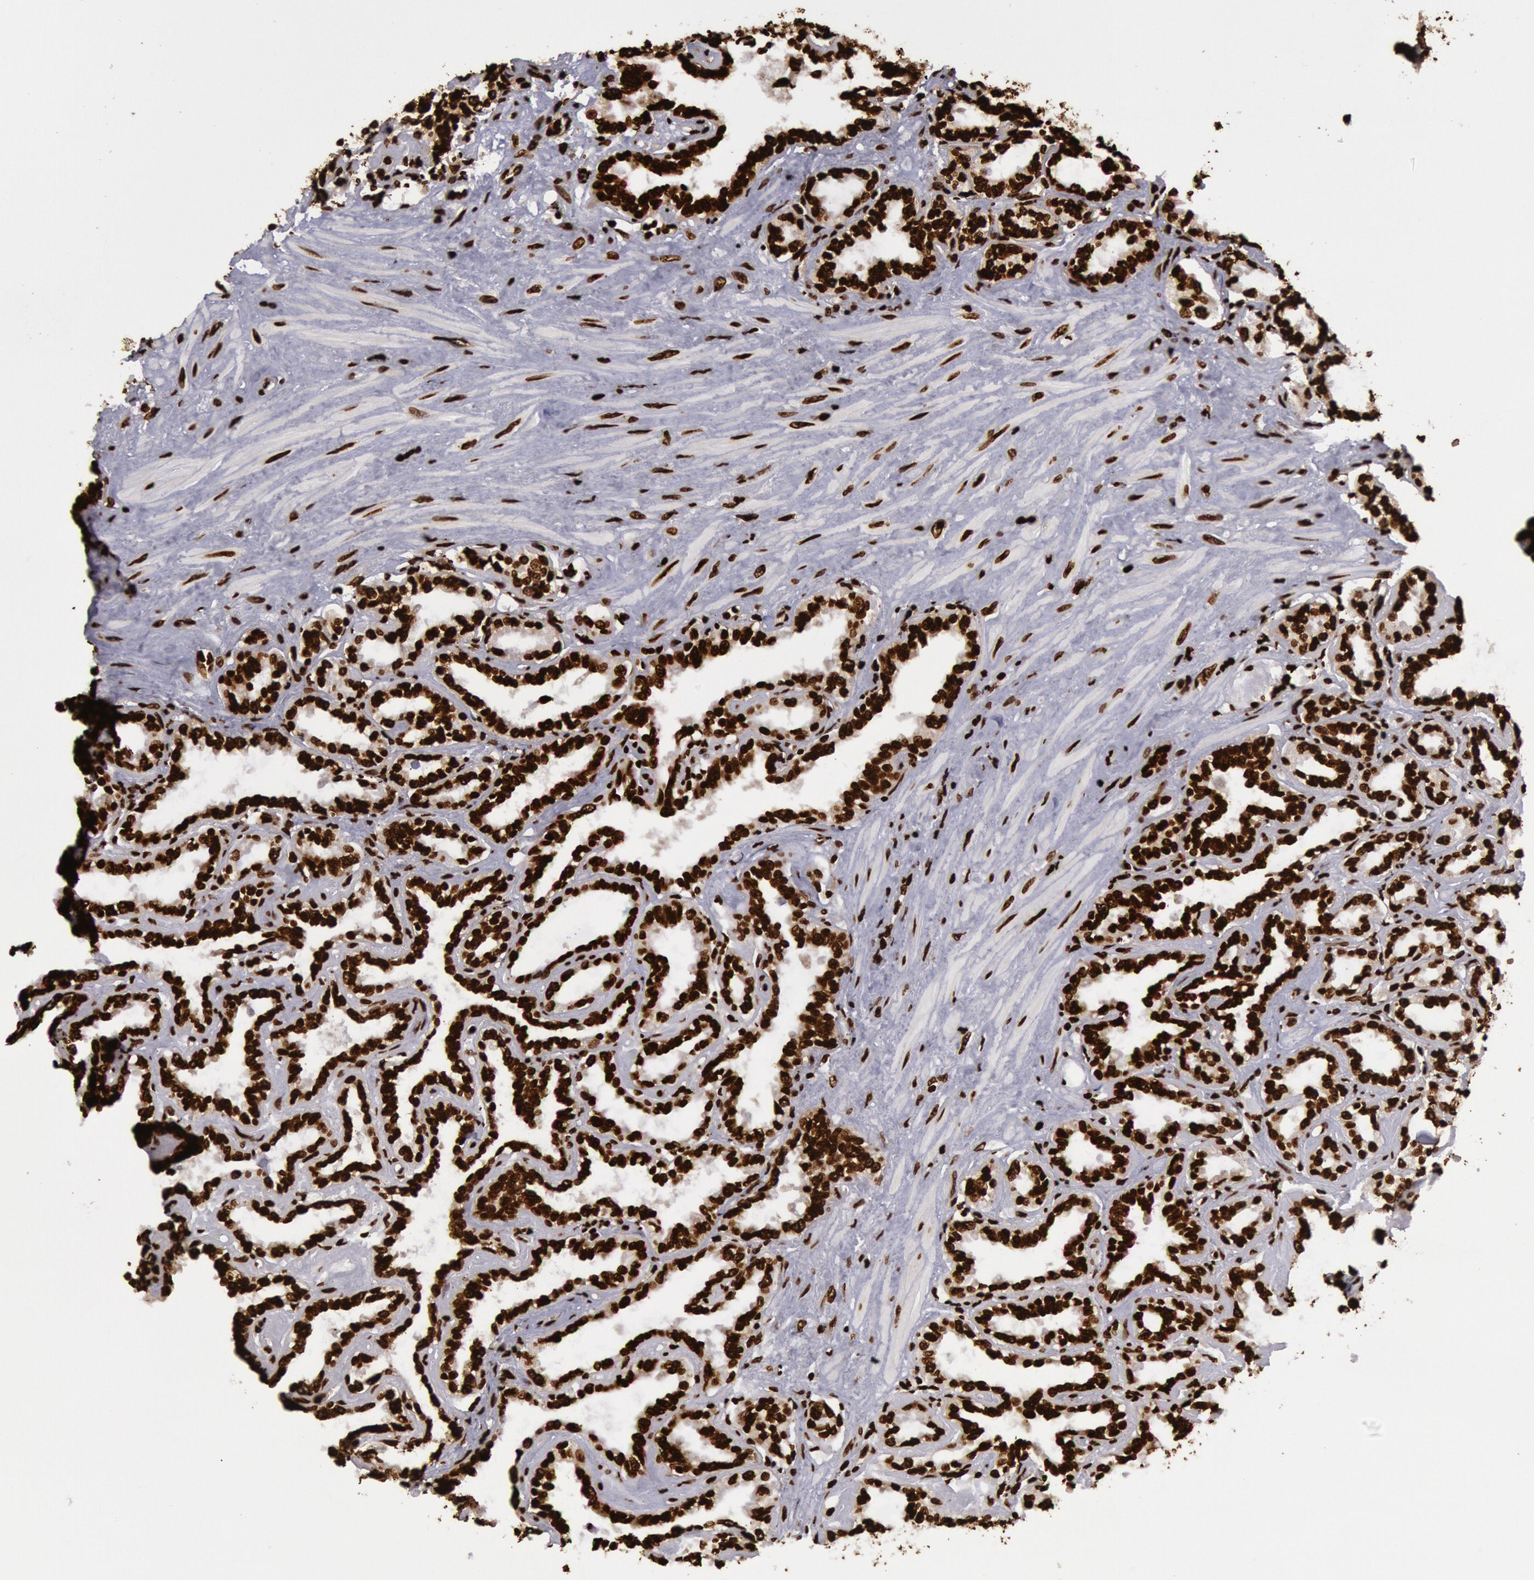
{"staining": {"intensity": "strong", "quantity": ">75%", "location": "nuclear"}, "tissue": "seminal vesicle", "cell_type": "Glandular cells", "image_type": "normal", "snomed": [{"axis": "morphology", "description": "Normal tissue, NOS"}, {"axis": "morphology", "description": "Inflammation, NOS"}, {"axis": "topography", "description": "Urinary bladder"}, {"axis": "topography", "description": "Prostate"}, {"axis": "topography", "description": "Seminal veicle"}], "caption": "Immunohistochemical staining of benign human seminal vesicle displays >75% levels of strong nuclear protein expression in approximately >75% of glandular cells.", "gene": "H3", "patient": {"sex": "male", "age": 82}}